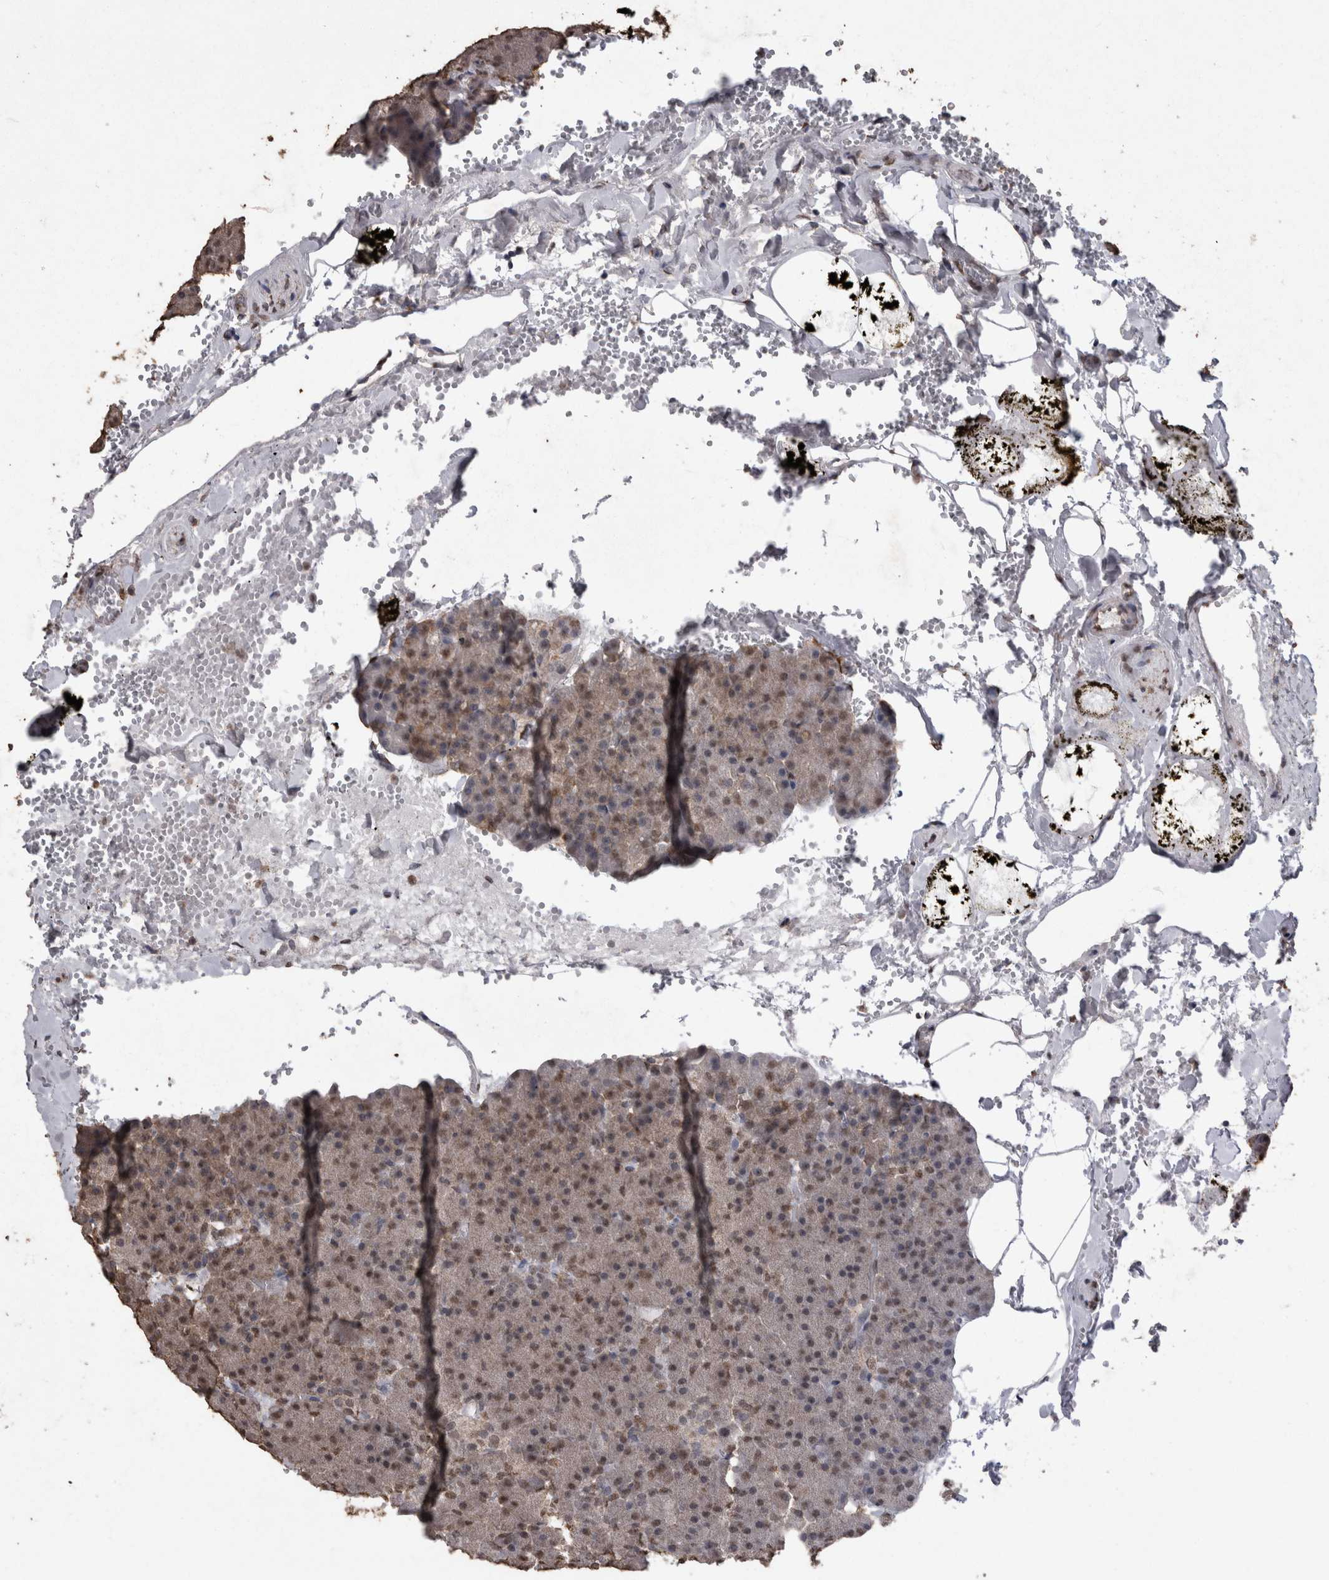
{"staining": {"intensity": "weak", "quantity": "25%-75%", "location": "cytoplasmic/membranous,nuclear"}, "tissue": "pancreas", "cell_type": "Exocrine glandular cells", "image_type": "normal", "snomed": [{"axis": "morphology", "description": "Normal tissue, NOS"}, {"axis": "morphology", "description": "Carcinoid, malignant, NOS"}, {"axis": "topography", "description": "Pancreas"}], "caption": "A low amount of weak cytoplasmic/membranous,nuclear expression is identified in about 25%-75% of exocrine glandular cells in normal pancreas.", "gene": "SMAD7", "patient": {"sex": "female", "age": 35}}